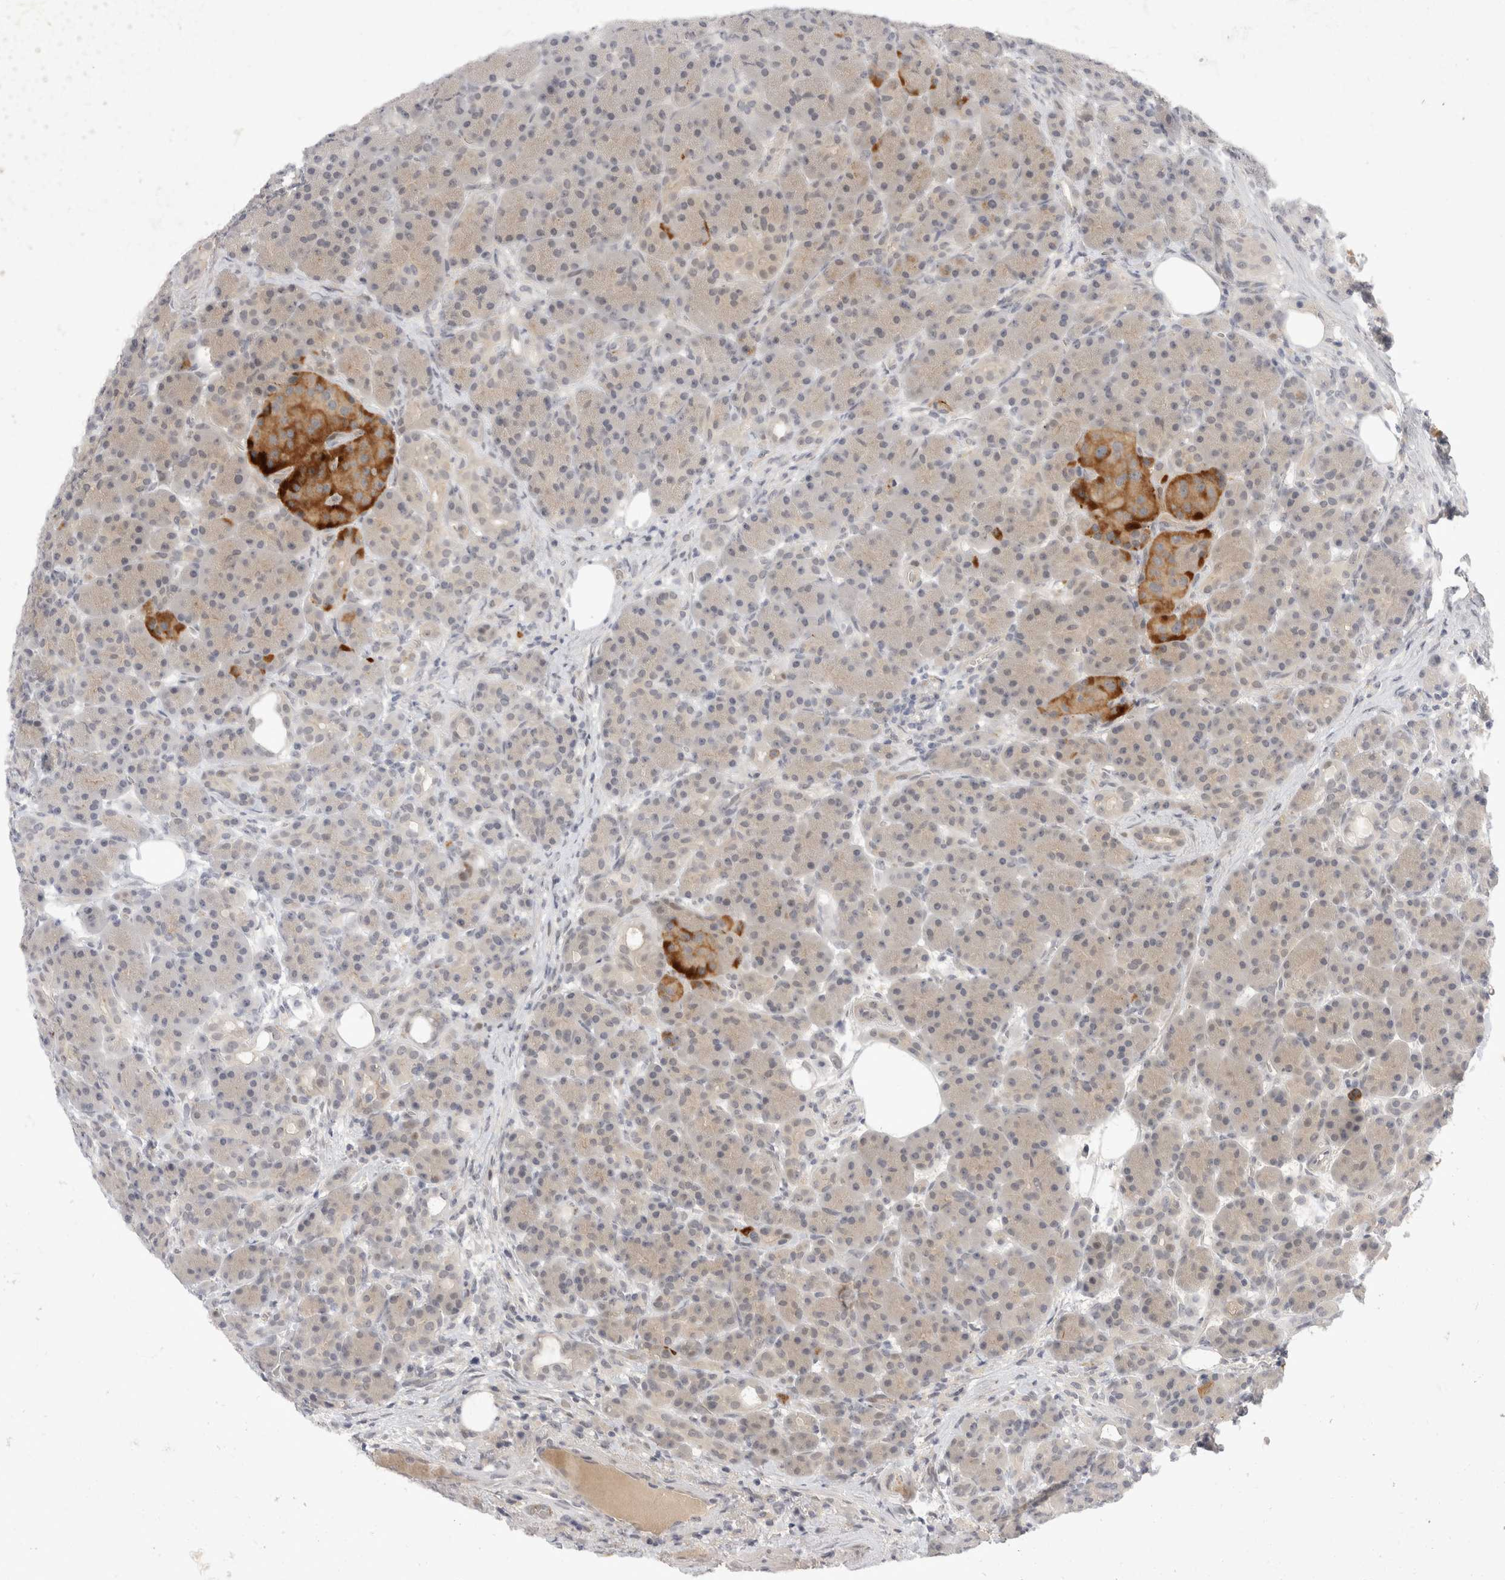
{"staining": {"intensity": "weak", "quantity": "<25%", "location": "cytoplasmic/membranous"}, "tissue": "pancreas", "cell_type": "Exocrine glandular cells", "image_type": "normal", "snomed": [{"axis": "morphology", "description": "Normal tissue, NOS"}, {"axis": "topography", "description": "Pancreas"}], "caption": "Protein analysis of benign pancreas shows no significant expression in exocrine glandular cells. The staining is performed using DAB brown chromogen with nuclei counter-stained in using hematoxylin.", "gene": "TOM1L2", "patient": {"sex": "male", "age": 63}}